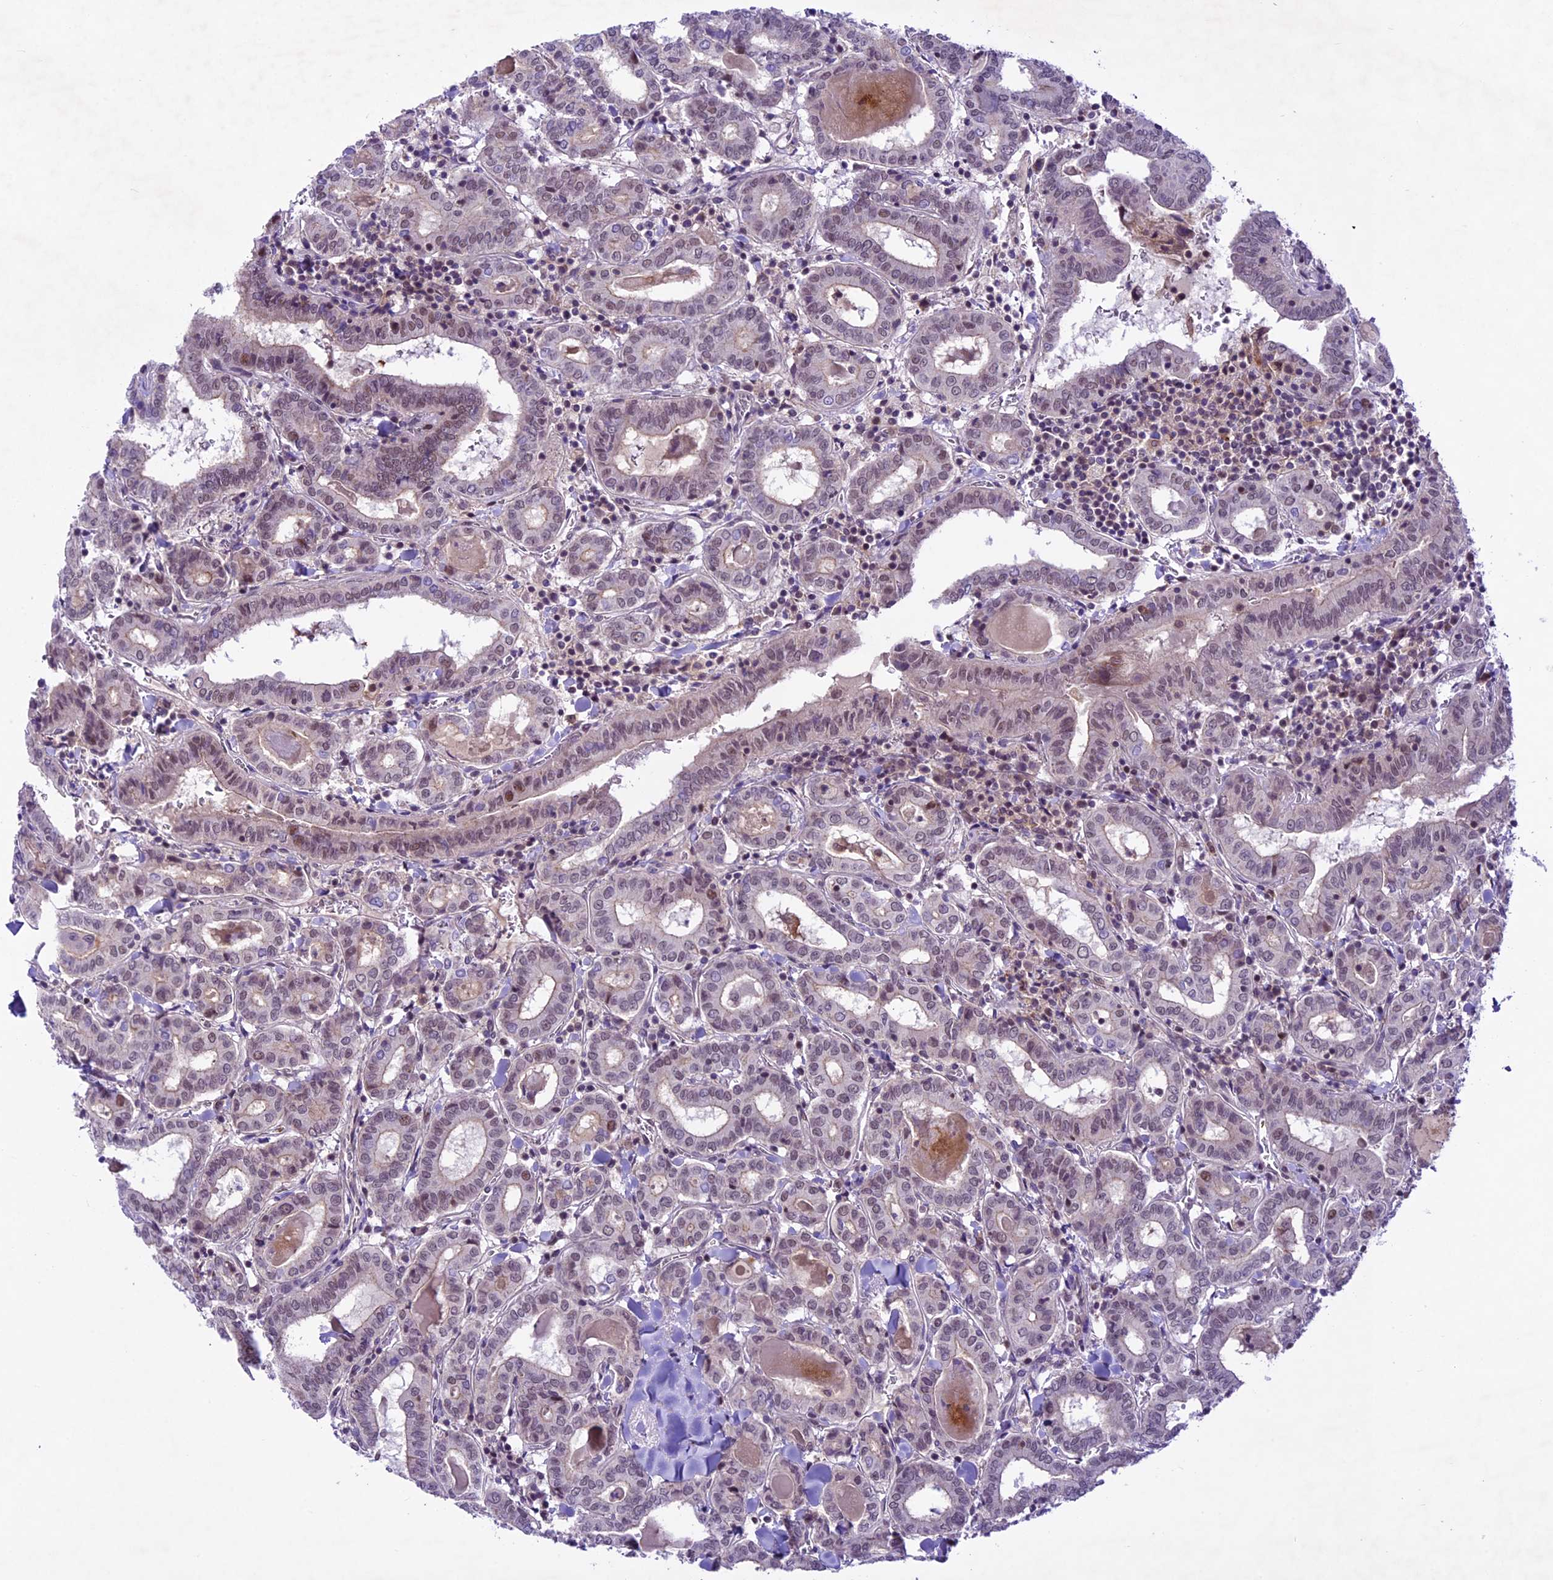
{"staining": {"intensity": "moderate", "quantity": "<25%", "location": "nuclear"}, "tissue": "thyroid cancer", "cell_type": "Tumor cells", "image_type": "cancer", "snomed": [{"axis": "morphology", "description": "Papillary adenocarcinoma, NOS"}, {"axis": "topography", "description": "Thyroid gland"}], "caption": "Thyroid cancer stained for a protein (brown) shows moderate nuclear positive expression in about <25% of tumor cells.", "gene": "SHKBP1", "patient": {"sex": "female", "age": 72}}